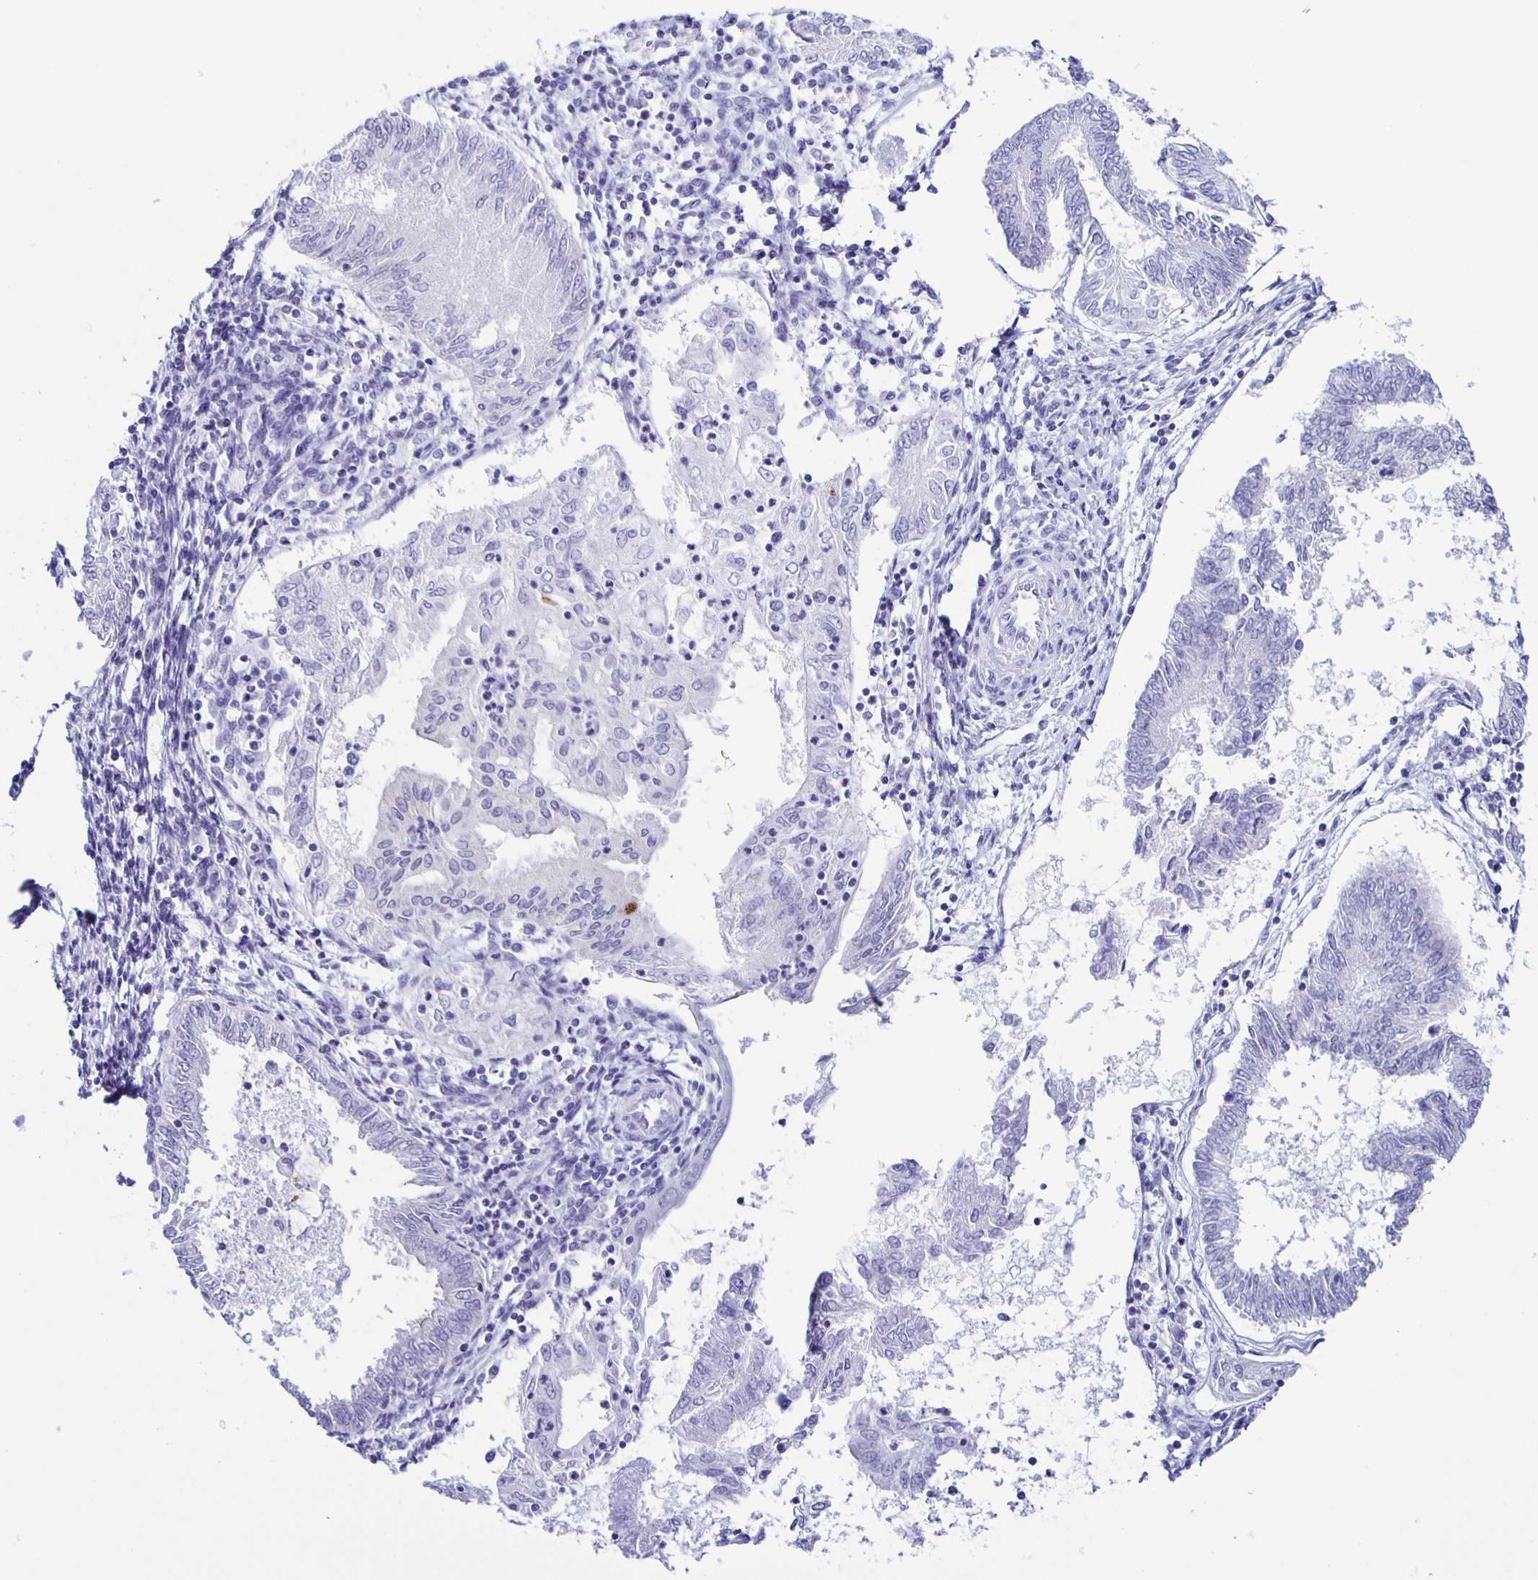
{"staining": {"intensity": "negative", "quantity": "none", "location": "none"}, "tissue": "endometrial cancer", "cell_type": "Tumor cells", "image_type": "cancer", "snomed": [{"axis": "morphology", "description": "Adenocarcinoma, NOS"}, {"axis": "topography", "description": "Endometrium"}], "caption": "A high-resolution micrograph shows immunohistochemistry (IHC) staining of adenocarcinoma (endometrial), which displays no significant staining in tumor cells.", "gene": "AQP6", "patient": {"sex": "female", "age": 68}}